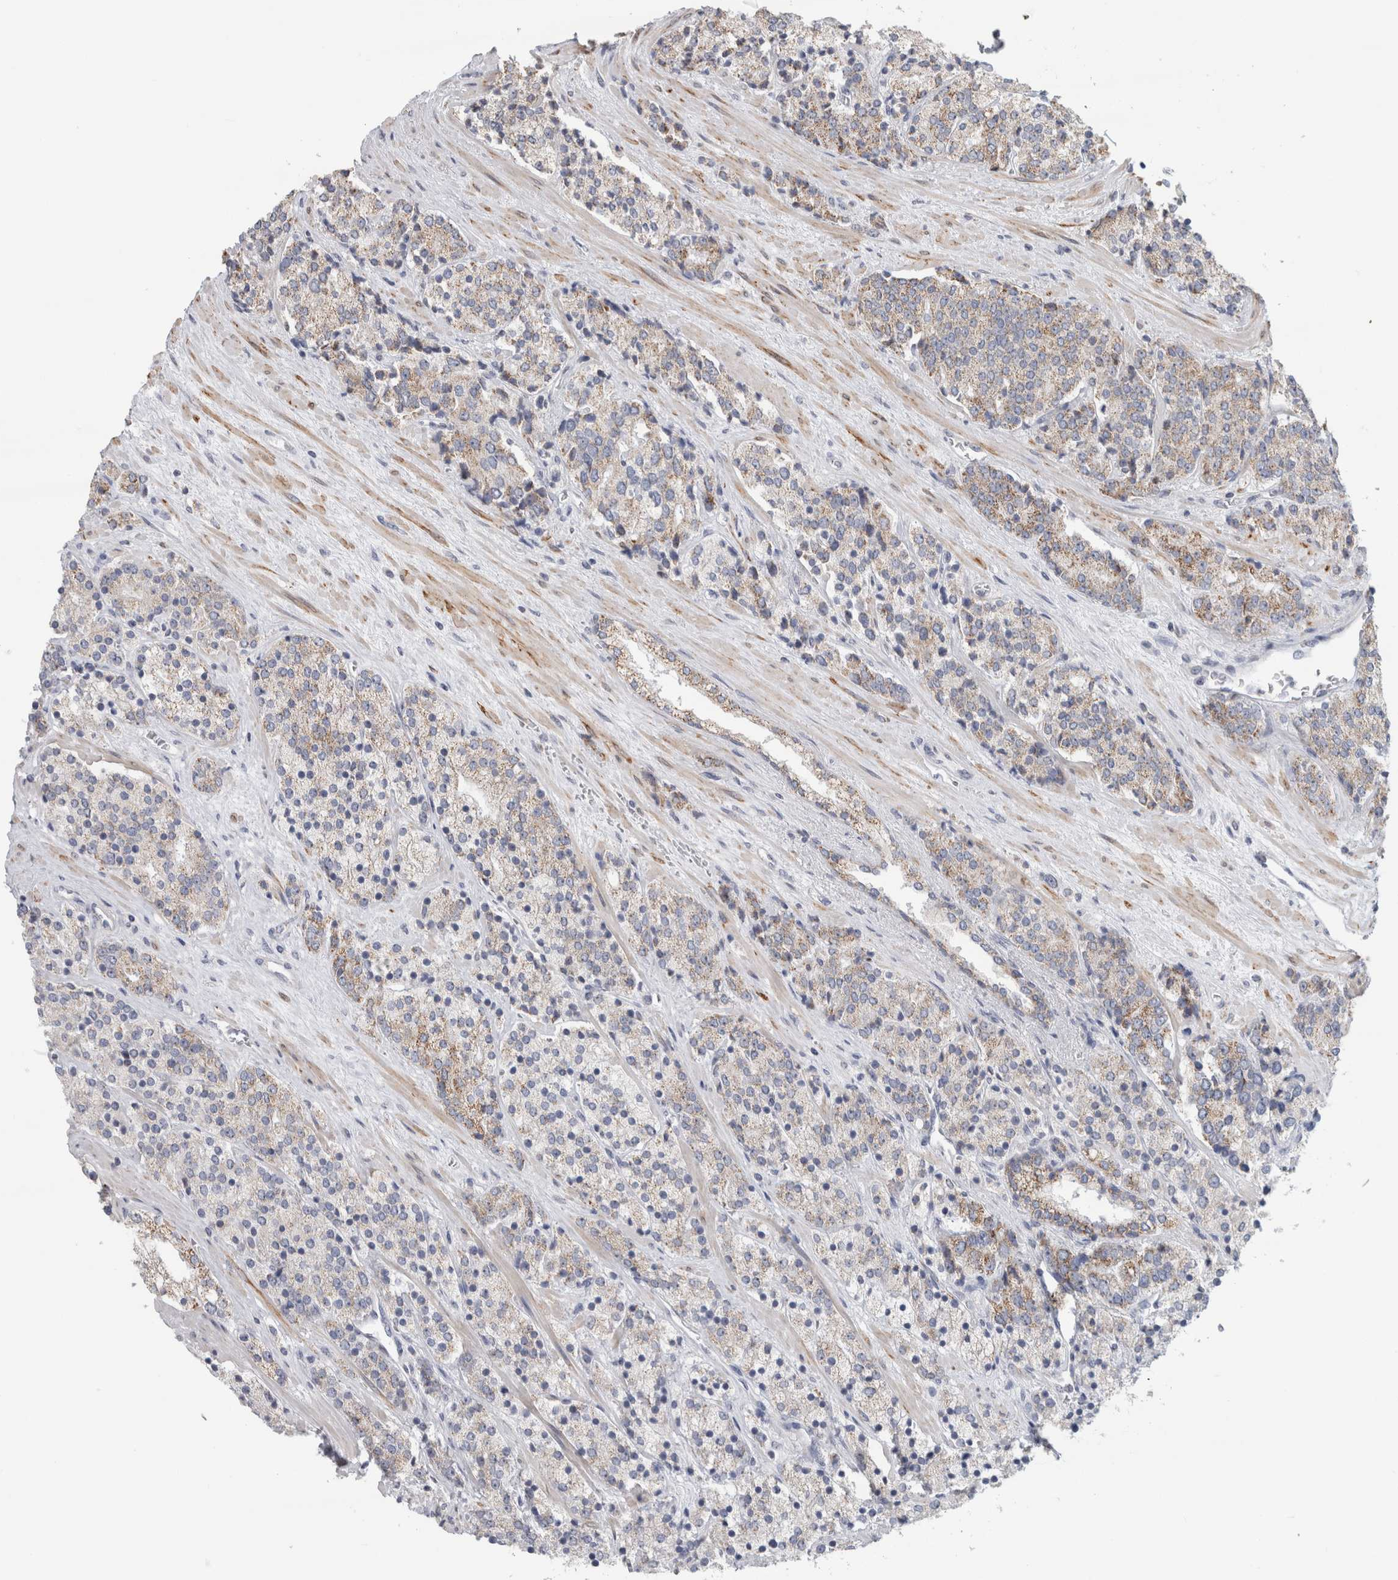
{"staining": {"intensity": "moderate", "quantity": "<25%", "location": "cytoplasmic/membranous"}, "tissue": "prostate cancer", "cell_type": "Tumor cells", "image_type": "cancer", "snomed": [{"axis": "morphology", "description": "Adenocarcinoma, High grade"}, {"axis": "topography", "description": "Prostate"}], "caption": "High-grade adenocarcinoma (prostate) stained with a protein marker shows moderate staining in tumor cells.", "gene": "RAB18", "patient": {"sex": "male", "age": 71}}